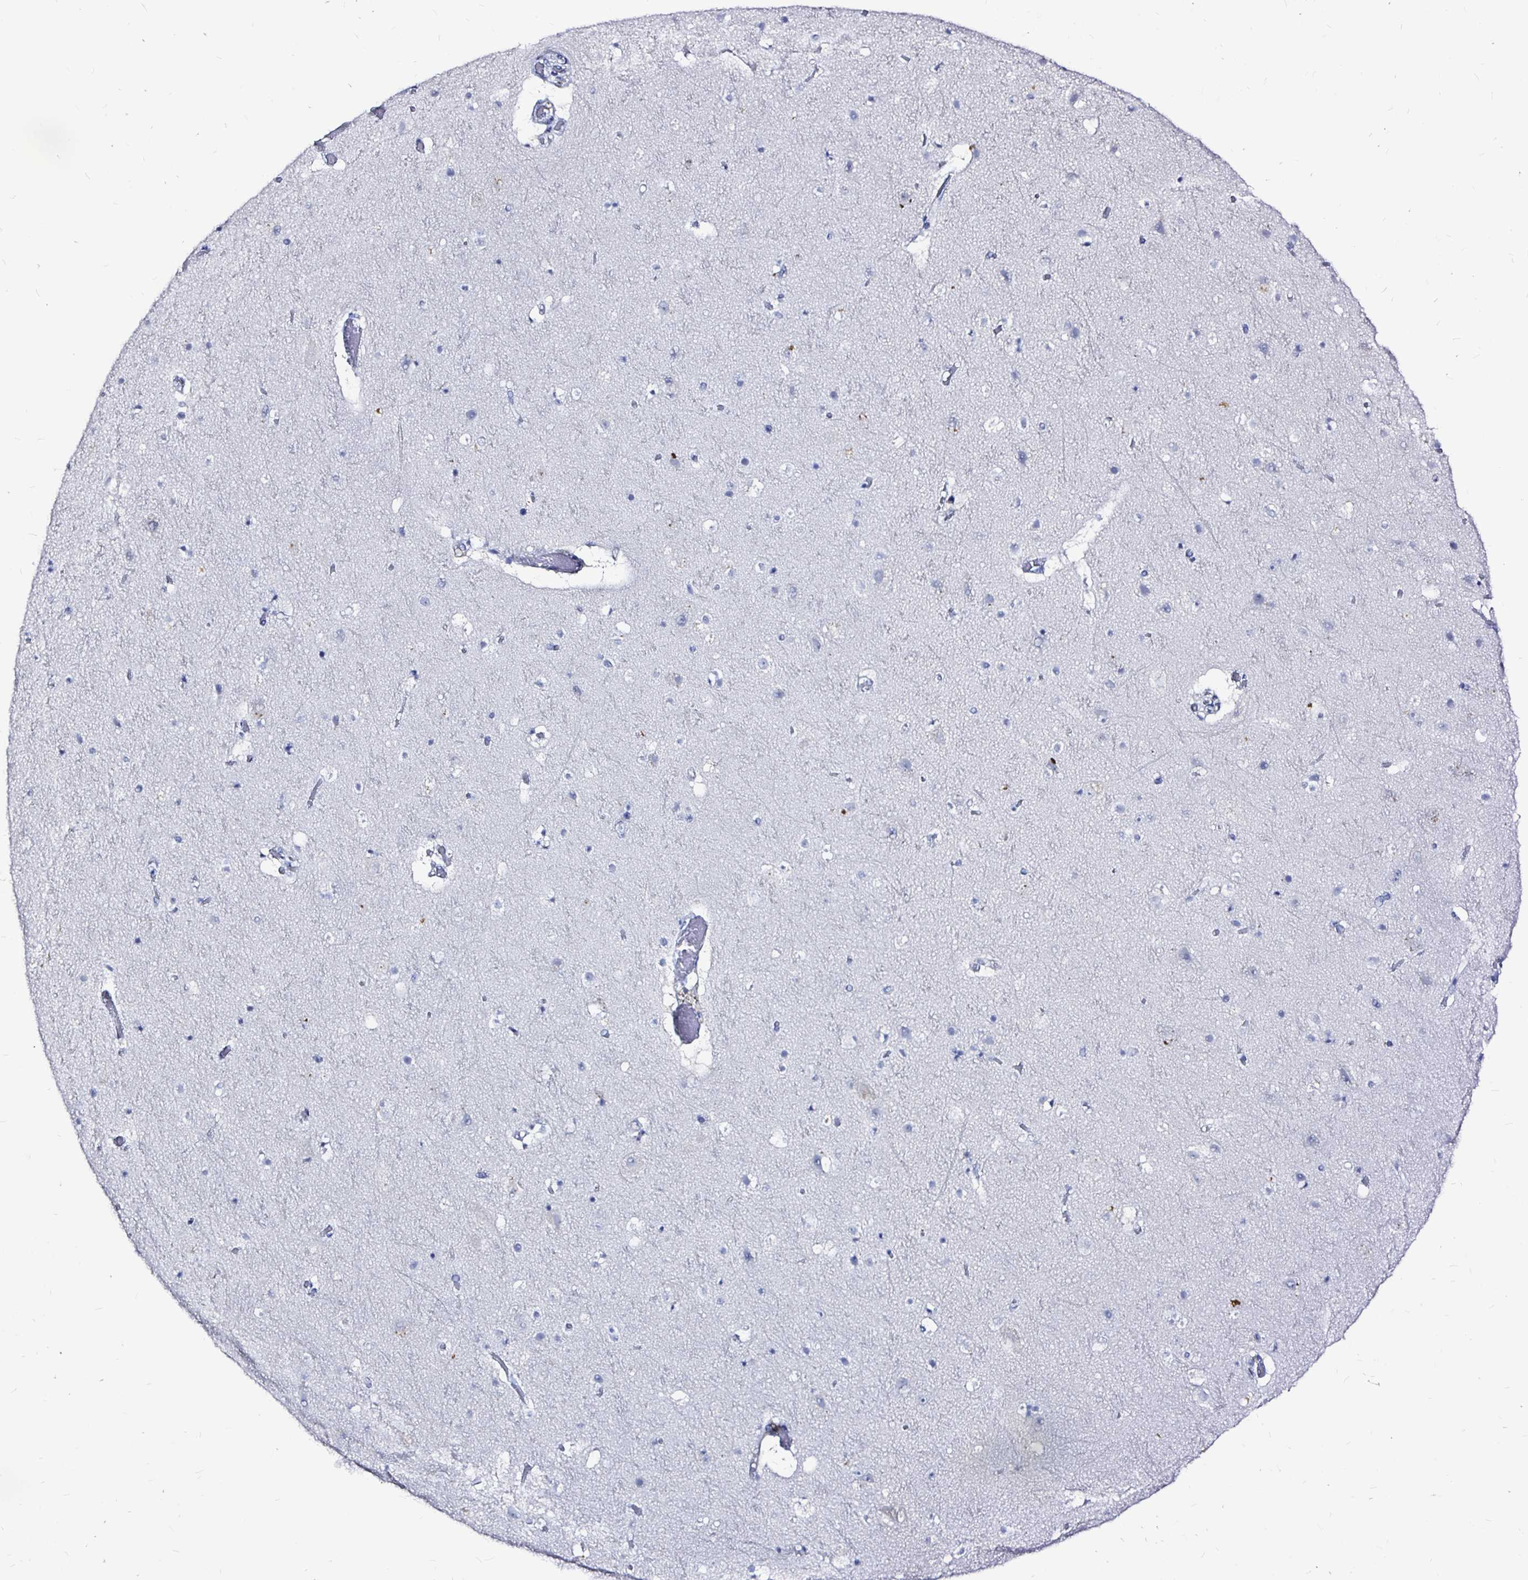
{"staining": {"intensity": "negative", "quantity": "none", "location": "none"}, "tissue": "cerebral cortex", "cell_type": "Endothelial cells", "image_type": "normal", "snomed": [{"axis": "morphology", "description": "Normal tissue, NOS"}, {"axis": "topography", "description": "Cerebral cortex"}], "caption": "Immunohistochemistry (IHC) of normal human cerebral cortex demonstrates no positivity in endothelial cells. (DAB immunohistochemistry with hematoxylin counter stain).", "gene": "LUZP4", "patient": {"sex": "female", "age": 42}}